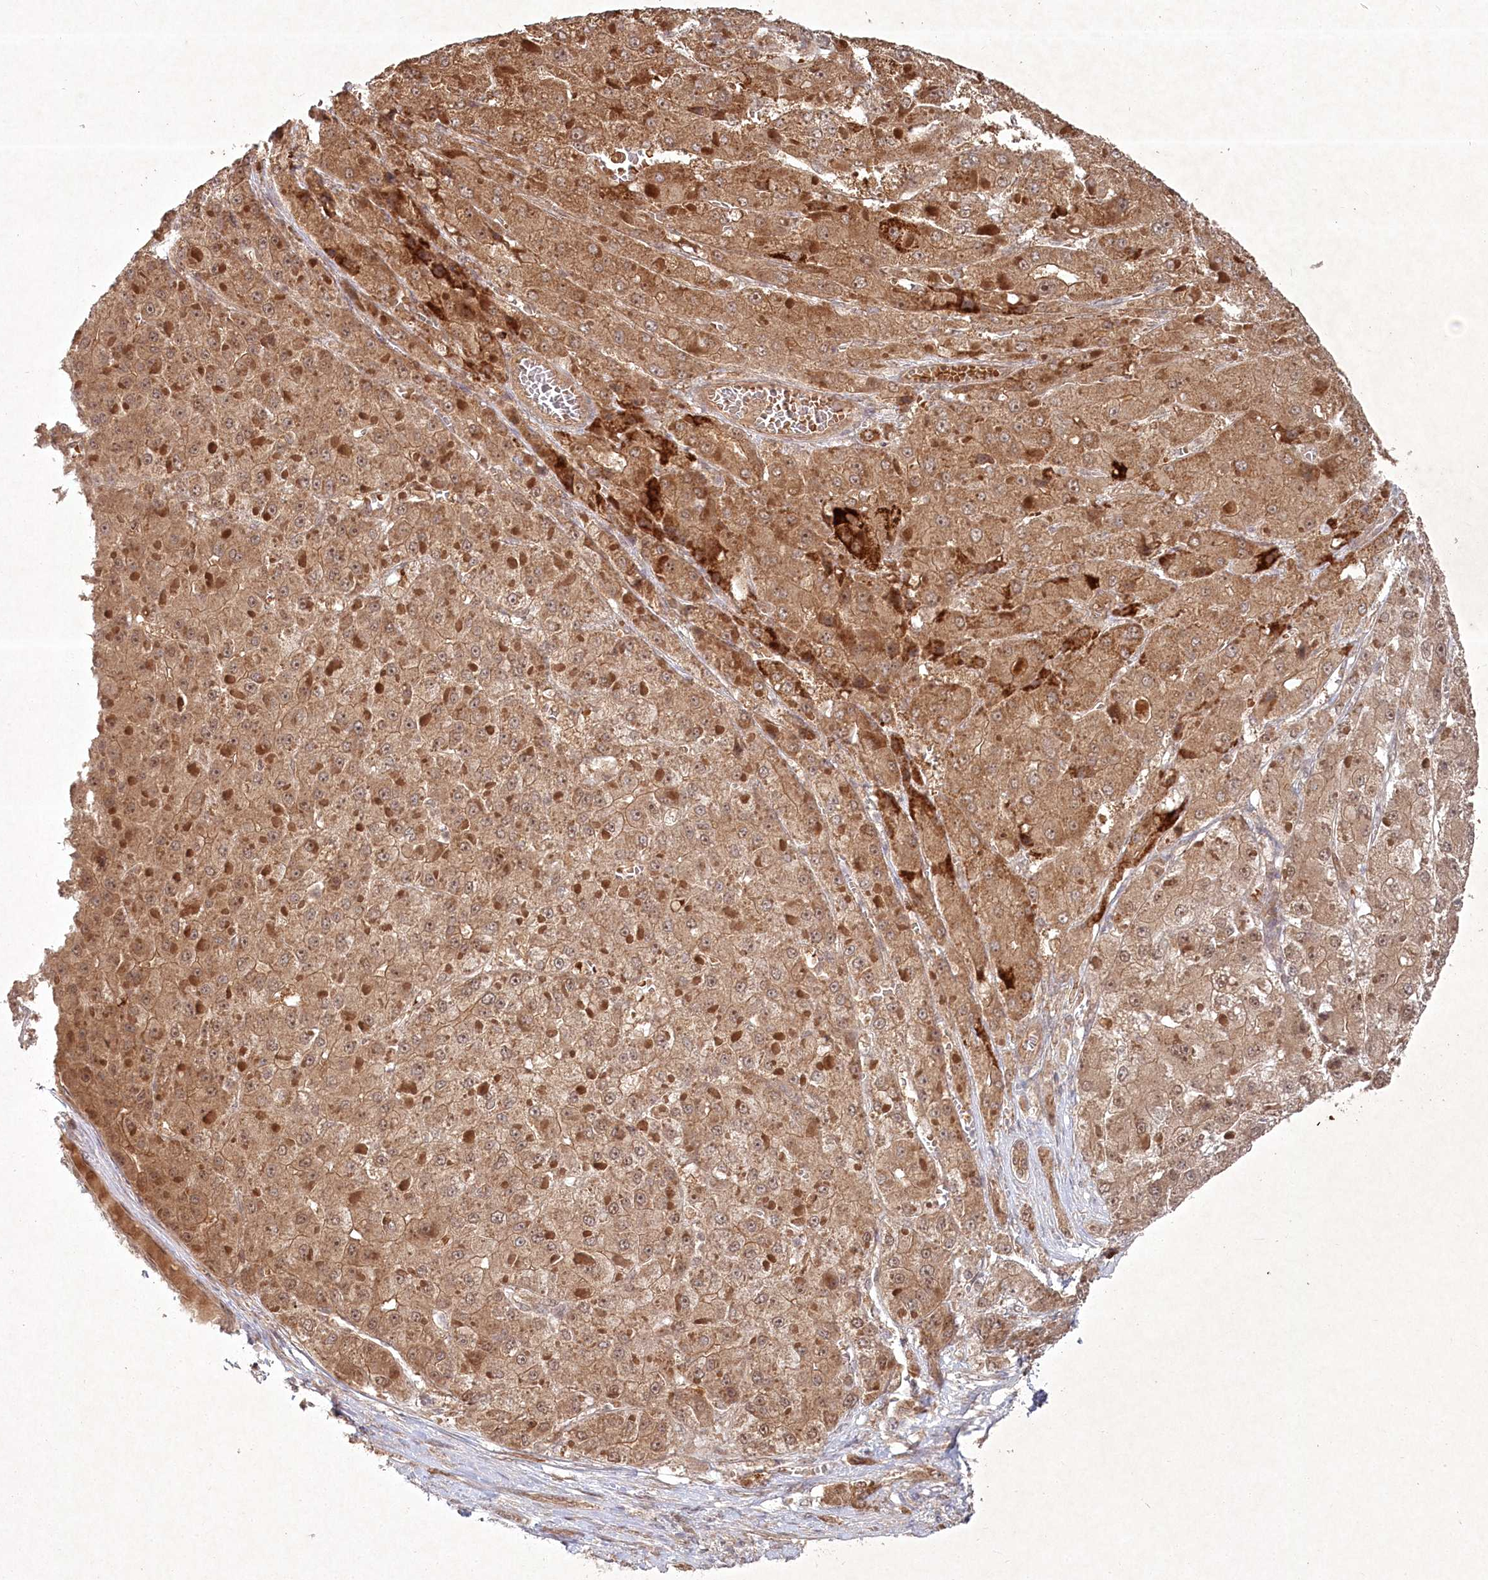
{"staining": {"intensity": "moderate", "quantity": ">75%", "location": "cytoplasmic/membranous,nuclear"}, "tissue": "liver cancer", "cell_type": "Tumor cells", "image_type": "cancer", "snomed": [{"axis": "morphology", "description": "Carcinoma, Hepatocellular, NOS"}, {"axis": "topography", "description": "Liver"}], "caption": "A high-resolution image shows immunohistochemistry staining of liver cancer (hepatocellular carcinoma), which exhibits moderate cytoplasmic/membranous and nuclear staining in about >75% of tumor cells.", "gene": "FBXL17", "patient": {"sex": "female", "age": 73}}